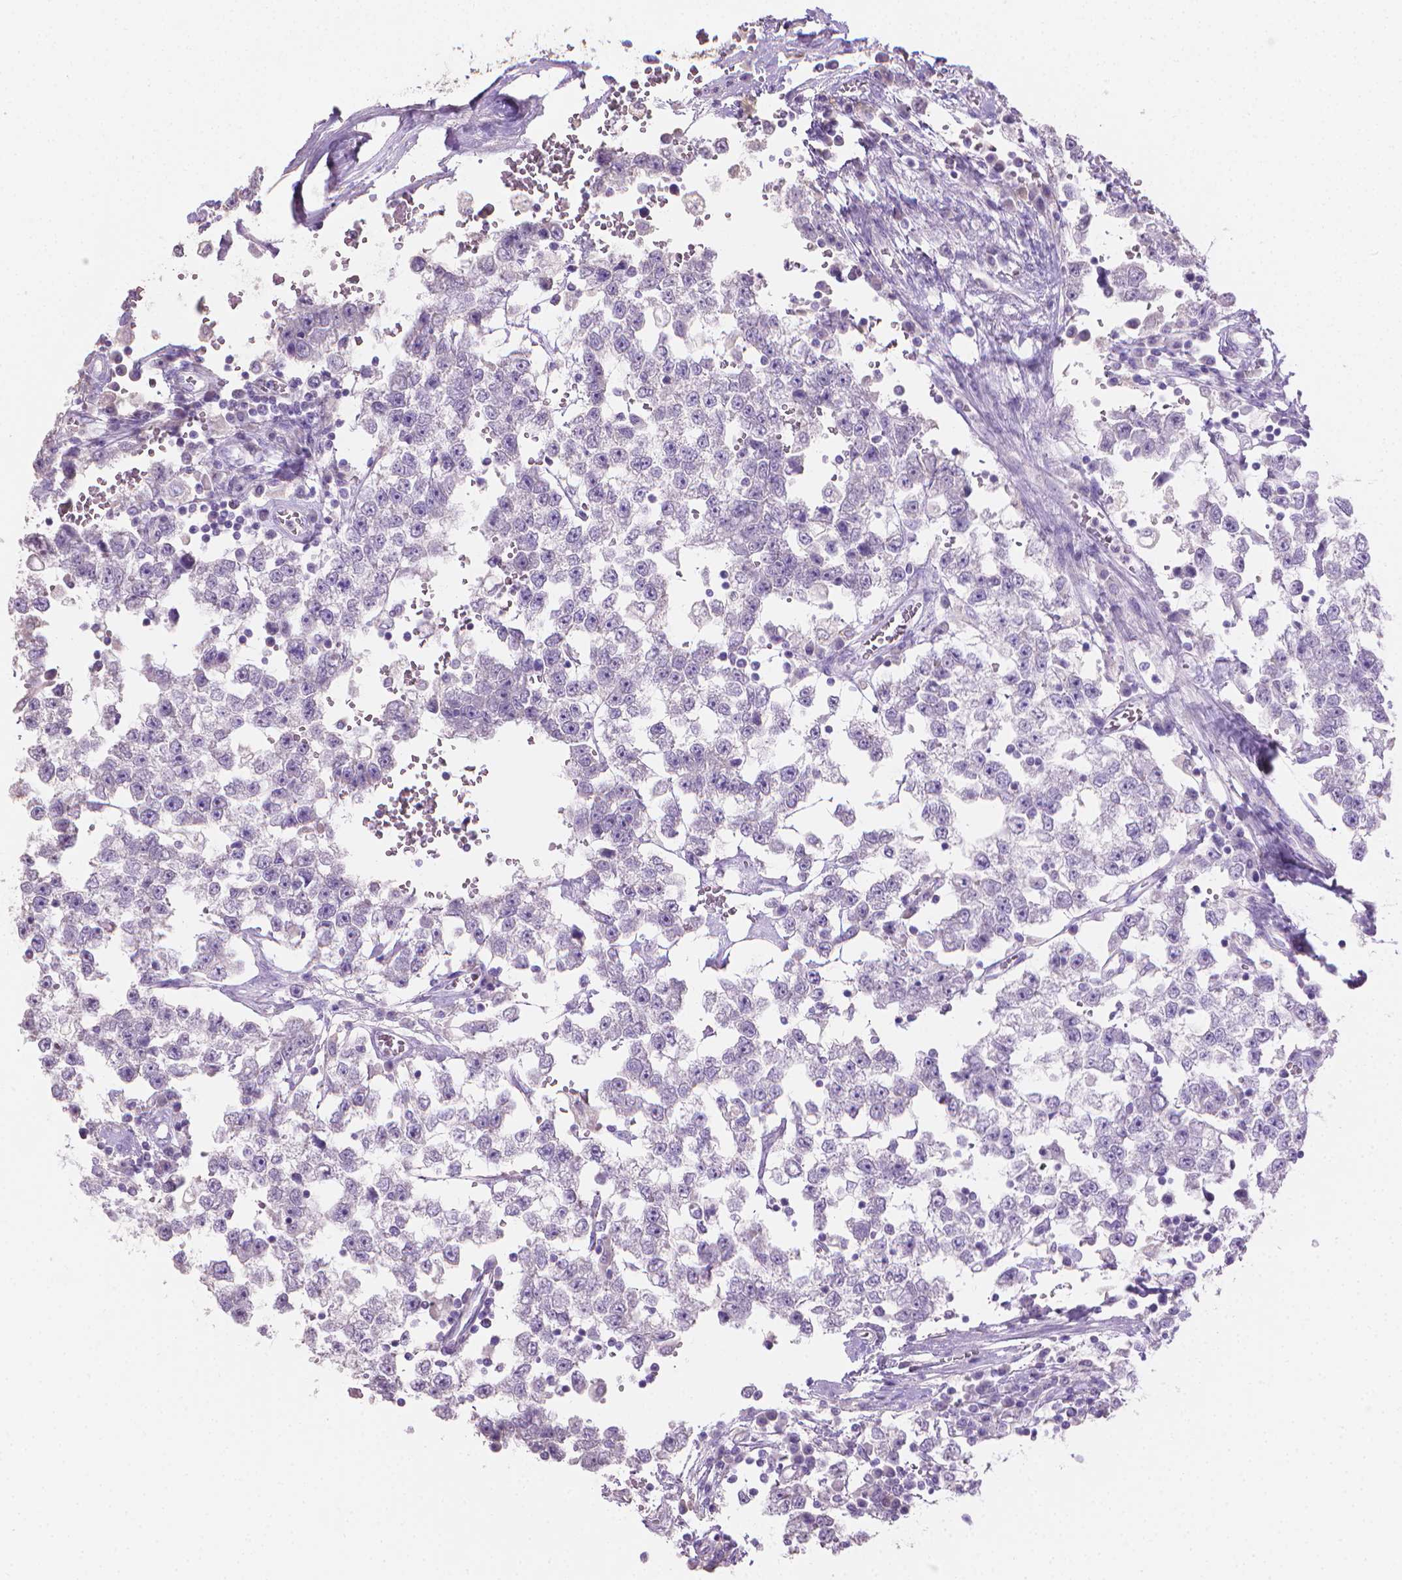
{"staining": {"intensity": "negative", "quantity": "none", "location": "none"}, "tissue": "testis cancer", "cell_type": "Tumor cells", "image_type": "cancer", "snomed": [{"axis": "morphology", "description": "Normal tissue, NOS"}, {"axis": "morphology", "description": "Seminoma, NOS"}, {"axis": "topography", "description": "Testis"}, {"axis": "topography", "description": "Epididymis"}], "caption": "IHC of testis seminoma demonstrates no positivity in tumor cells.", "gene": "CABCOCO1", "patient": {"sex": "male", "age": 34}}